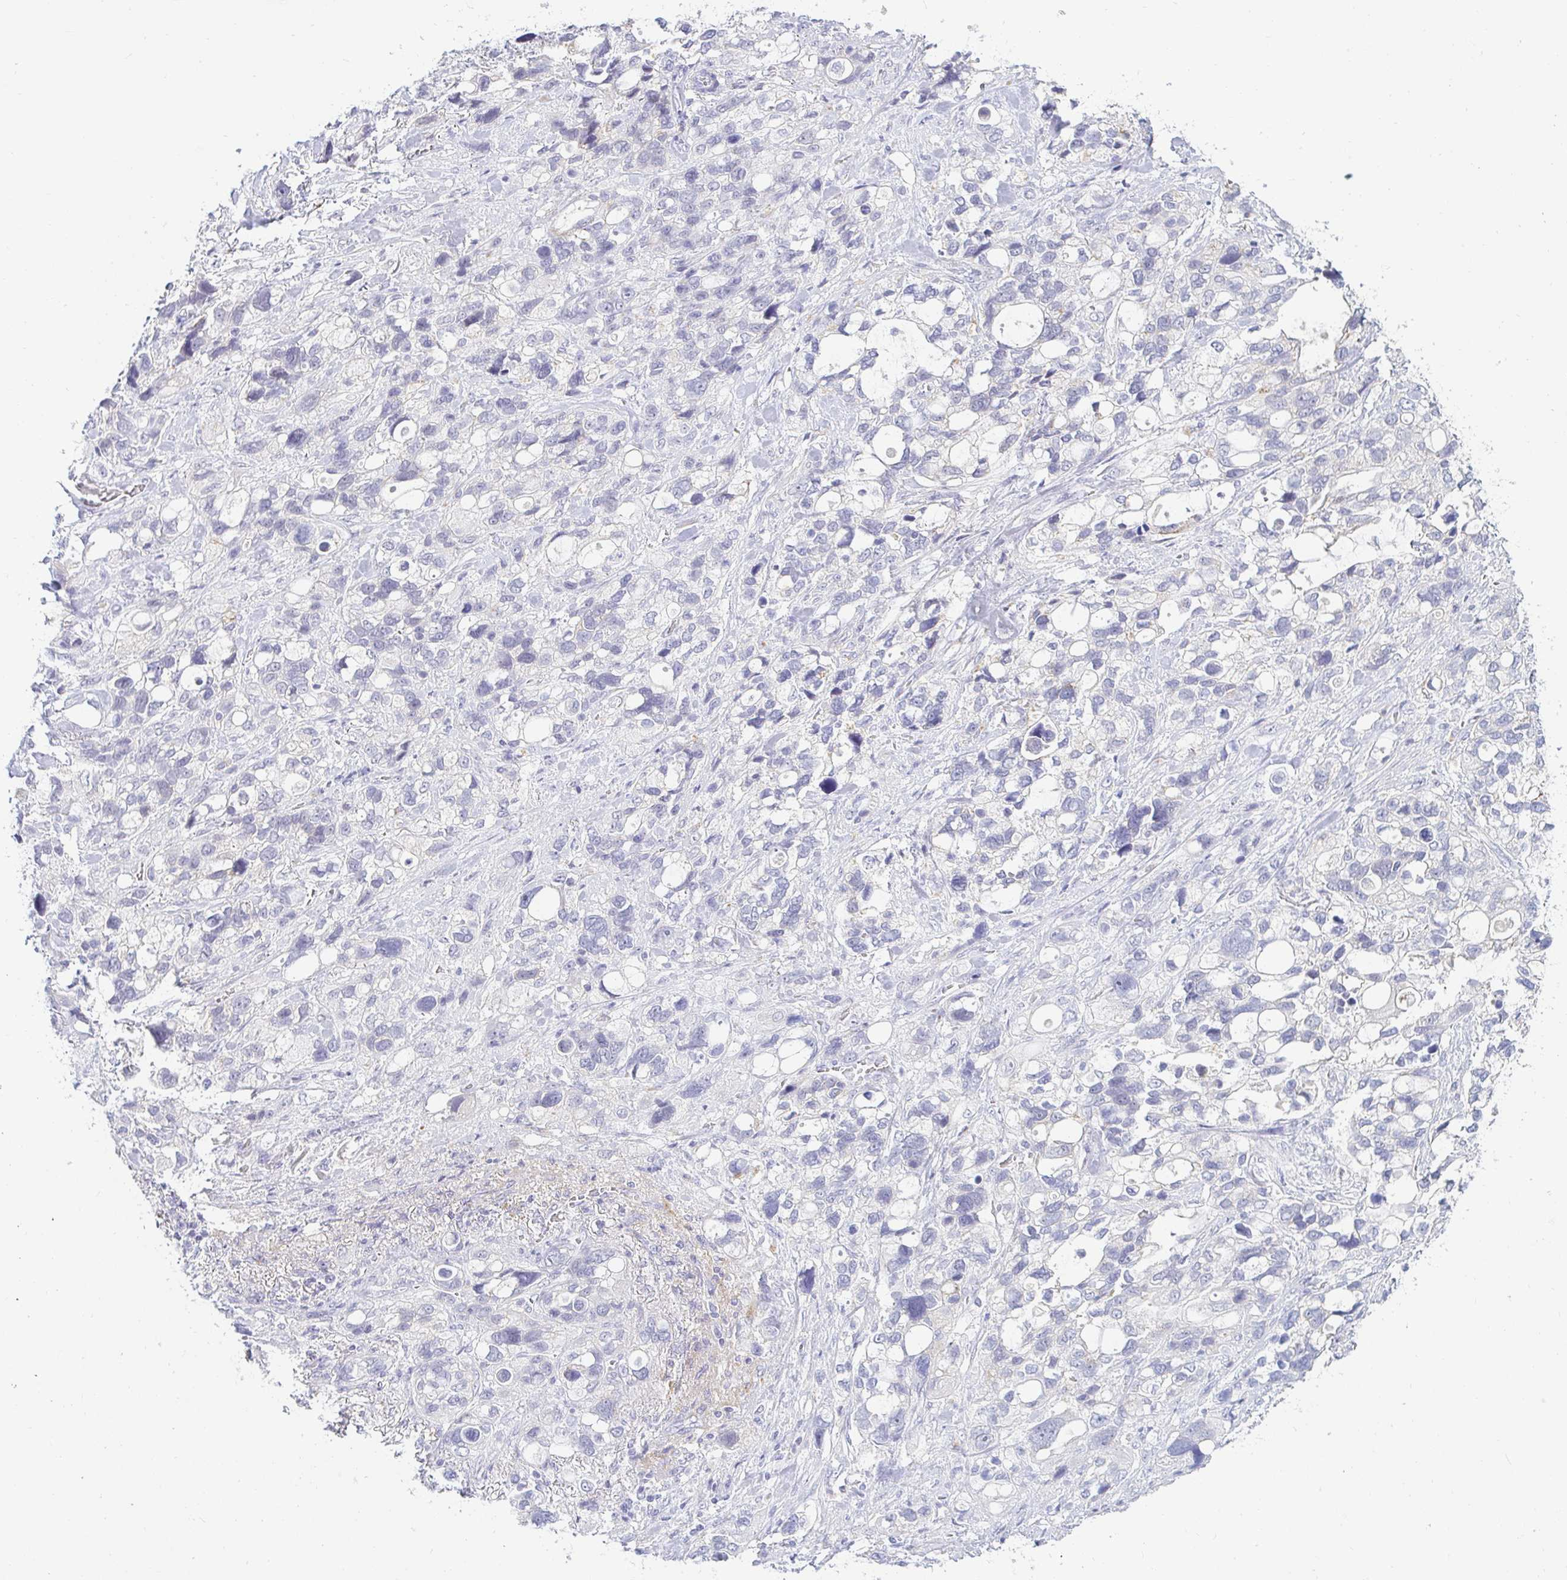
{"staining": {"intensity": "negative", "quantity": "none", "location": "none"}, "tissue": "stomach cancer", "cell_type": "Tumor cells", "image_type": "cancer", "snomed": [{"axis": "morphology", "description": "Adenocarcinoma, NOS"}, {"axis": "topography", "description": "Stomach, upper"}], "caption": "A histopathology image of human adenocarcinoma (stomach) is negative for staining in tumor cells.", "gene": "OR51D1", "patient": {"sex": "female", "age": 81}}